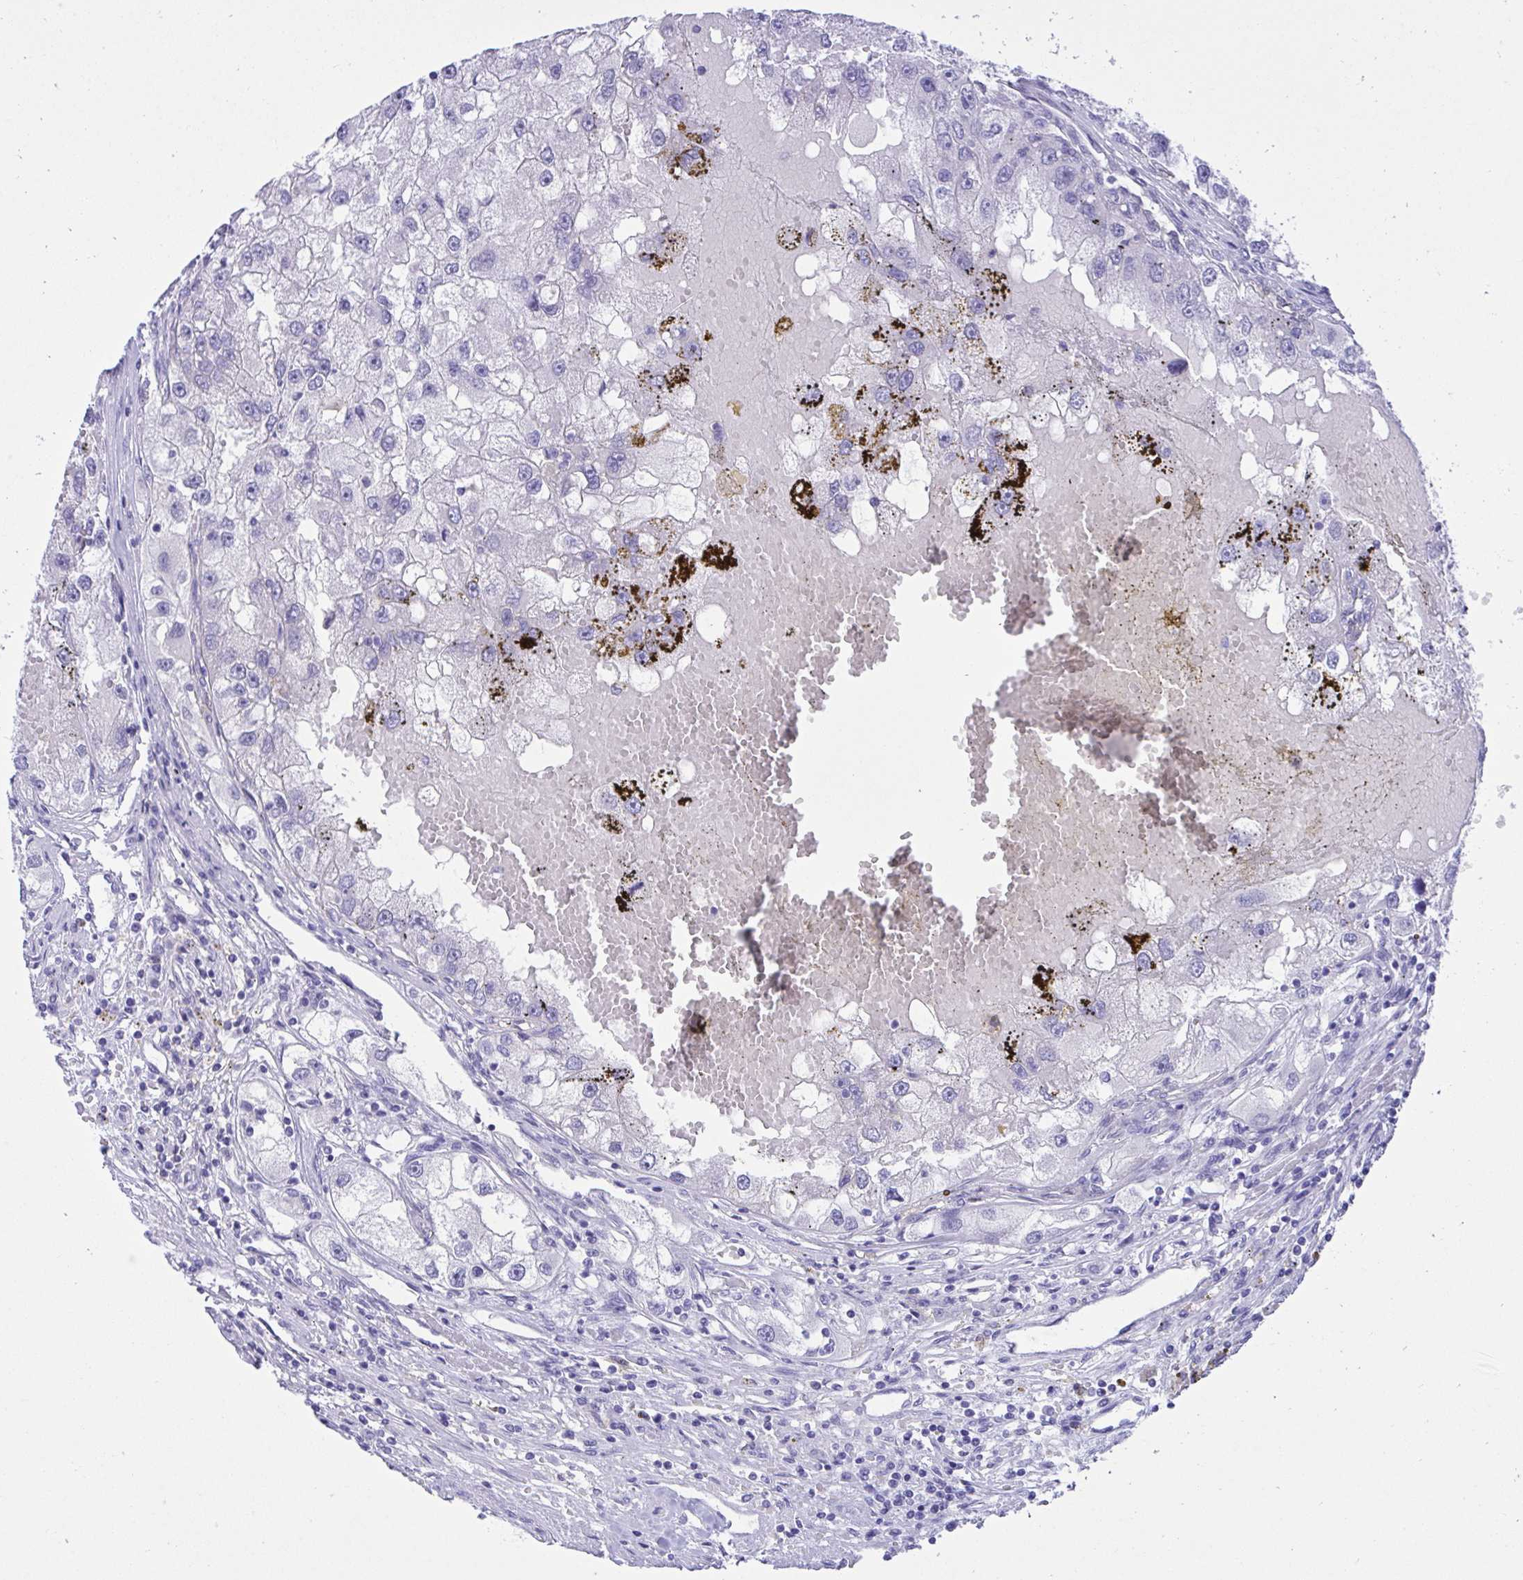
{"staining": {"intensity": "negative", "quantity": "none", "location": "none"}, "tissue": "renal cancer", "cell_type": "Tumor cells", "image_type": "cancer", "snomed": [{"axis": "morphology", "description": "Adenocarcinoma, NOS"}, {"axis": "topography", "description": "Kidney"}], "caption": "Immunohistochemistry image of neoplastic tissue: adenocarcinoma (renal) stained with DAB reveals no significant protein expression in tumor cells. (Brightfield microscopy of DAB immunohistochemistry (IHC) at high magnification).", "gene": "PGM2L1", "patient": {"sex": "male", "age": 63}}